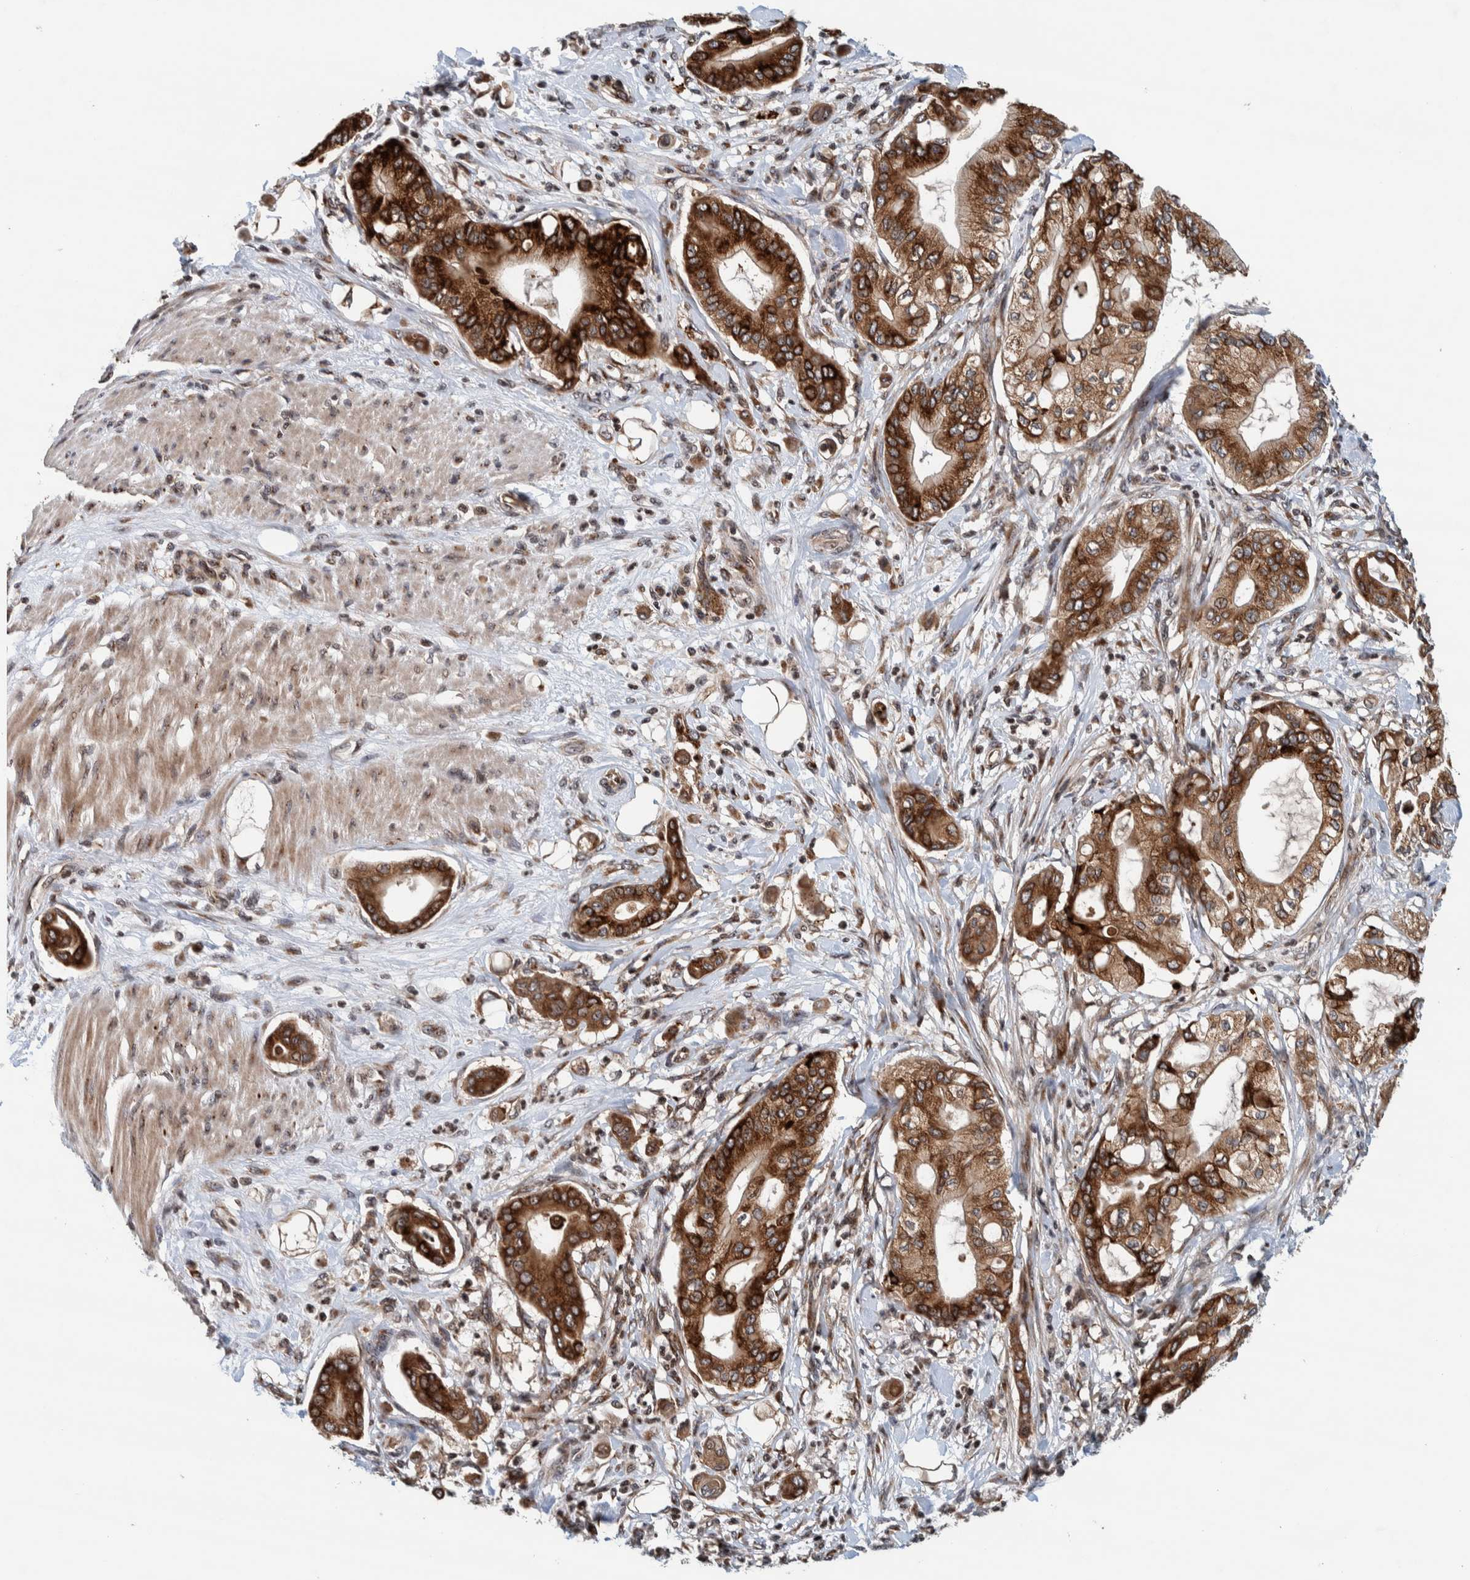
{"staining": {"intensity": "strong", "quantity": ">75%", "location": "cytoplasmic/membranous"}, "tissue": "pancreatic cancer", "cell_type": "Tumor cells", "image_type": "cancer", "snomed": [{"axis": "morphology", "description": "Adenocarcinoma, NOS"}, {"axis": "morphology", "description": "Adenocarcinoma, metastatic, NOS"}, {"axis": "topography", "description": "Lymph node"}, {"axis": "topography", "description": "Pancreas"}, {"axis": "topography", "description": "Duodenum"}], "caption": "IHC histopathology image of neoplastic tissue: pancreatic cancer stained using immunohistochemistry exhibits high levels of strong protein expression localized specifically in the cytoplasmic/membranous of tumor cells, appearing as a cytoplasmic/membranous brown color.", "gene": "CCDC182", "patient": {"sex": "female", "age": 64}}